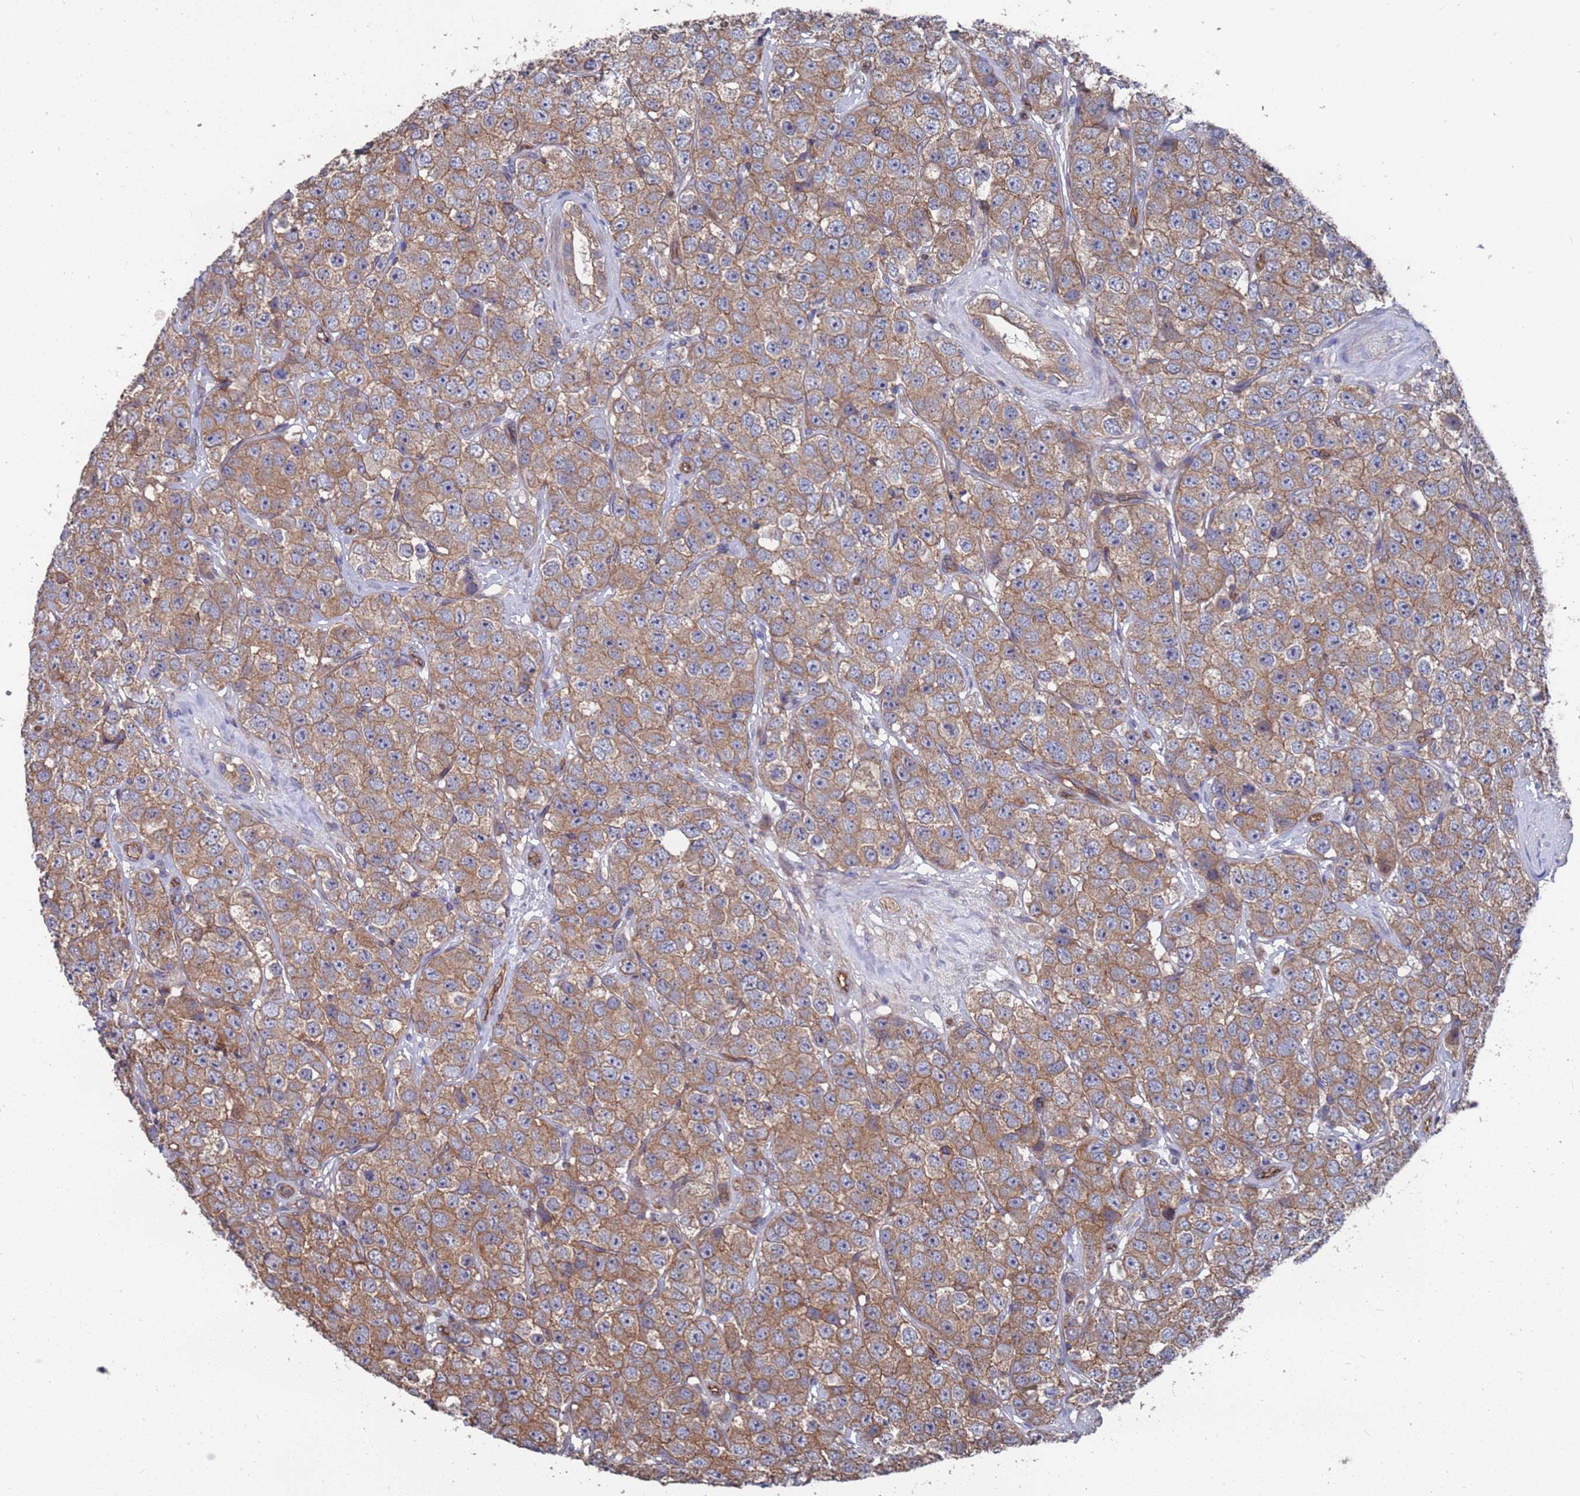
{"staining": {"intensity": "weak", "quantity": "25%-75%", "location": "cytoplasmic/membranous"}, "tissue": "testis cancer", "cell_type": "Tumor cells", "image_type": "cancer", "snomed": [{"axis": "morphology", "description": "Seminoma, NOS"}, {"axis": "topography", "description": "Testis"}], "caption": "Immunohistochemical staining of testis cancer displays low levels of weak cytoplasmic/membranous expression in about 25%-75% of tumor cells.", "gene": "NDUFAF6", "patient": {"sex": "male", "age": 28}}